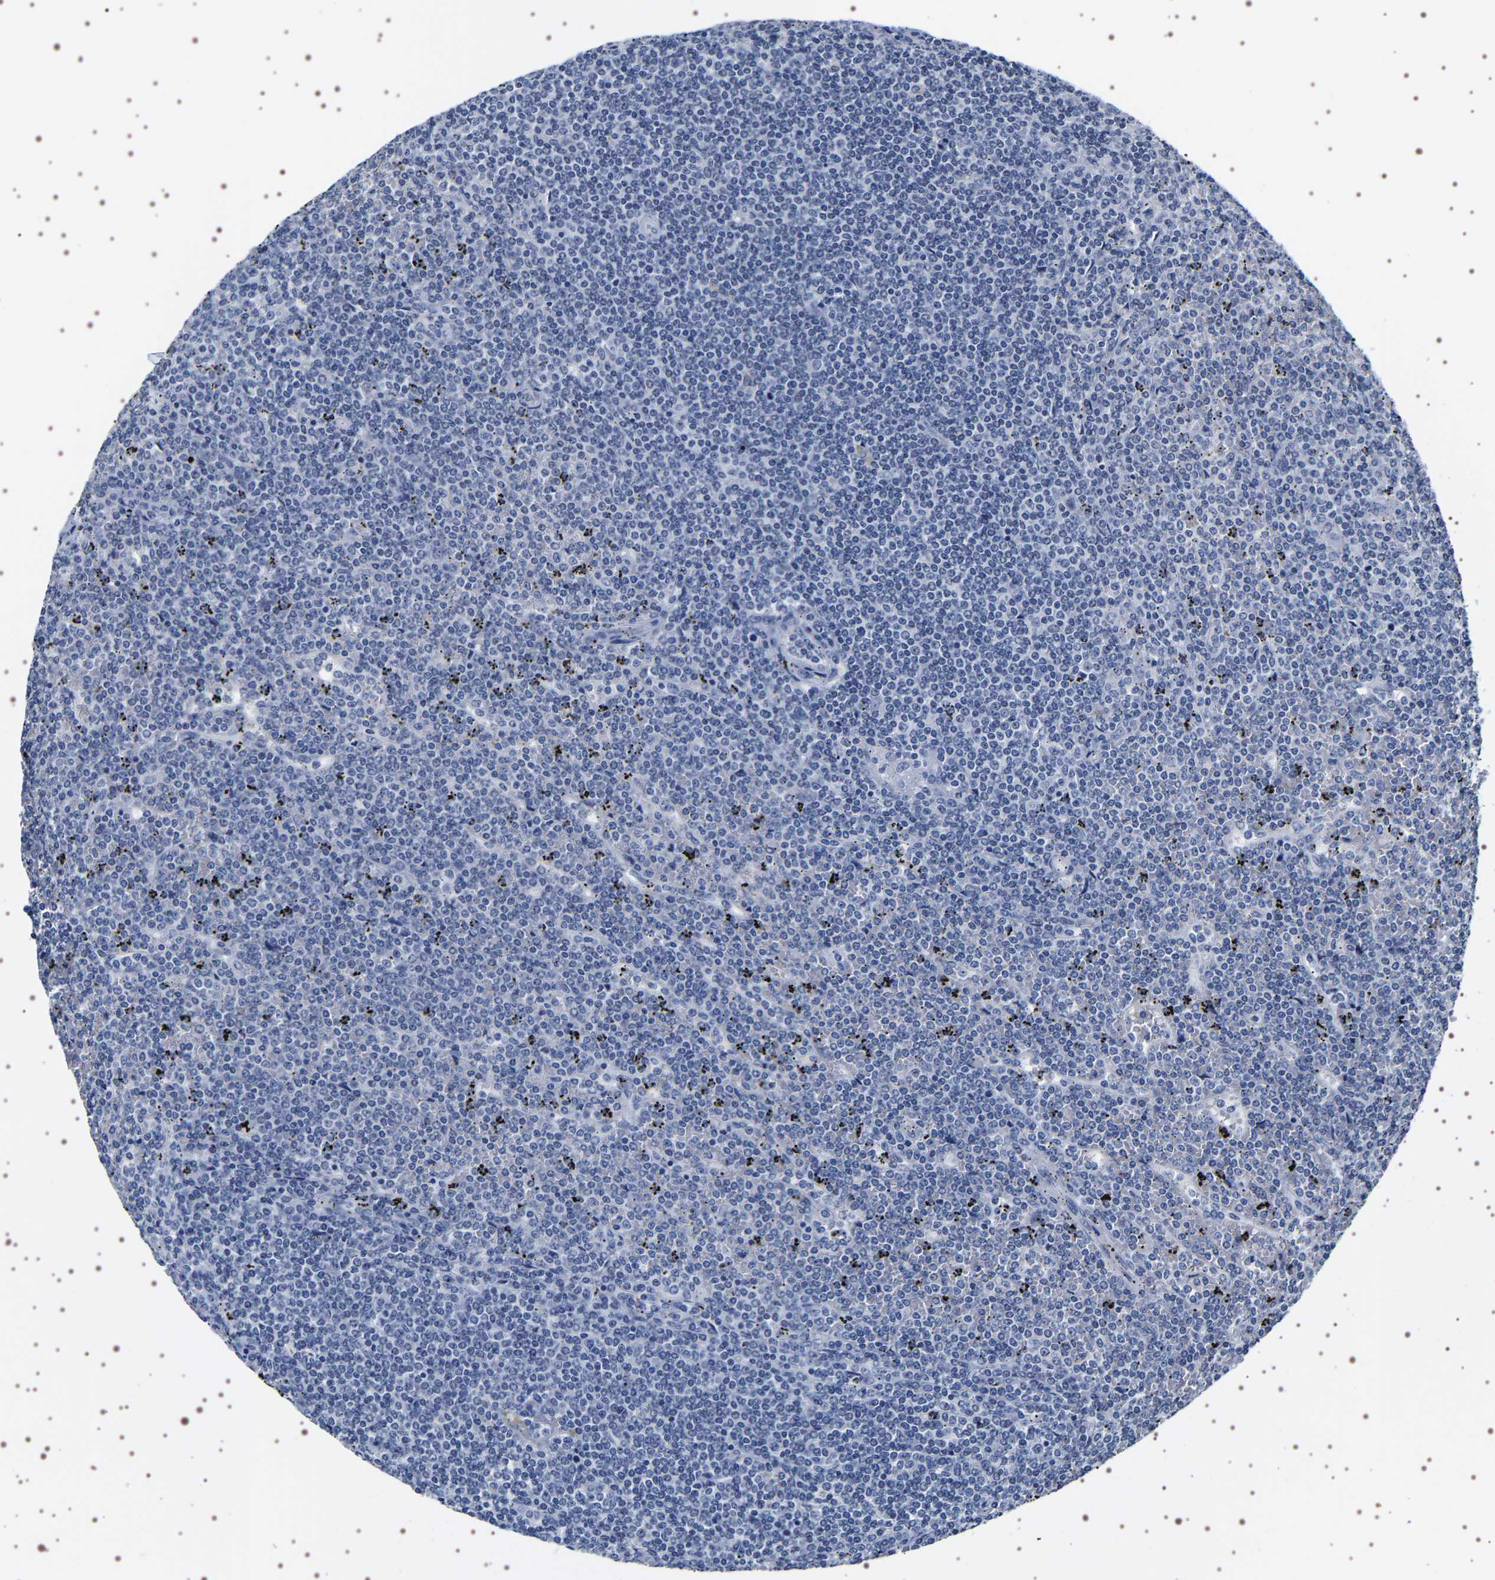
{"staining": {"intensity": "negative", "quantity": "none", "location": "none"}, "tissue": "lymphoma", "cell_type": "Tumor cells", "image_type": "cancer", "snomed": [{"axis": "morphology", "description": "Malignant lymphoma, non-Hodgkin's type, Low grade"}, {"axis": "topography", "description": "Spleen"}], "caption": "DAB immunohistochemical staining of human malignant lymphoma, non-Hodgkin's type (low-grade) exhibits no significant staining in tumor cells.", "gene": "UBQLN3", "patient": {"sex": "female", "age": 19}}